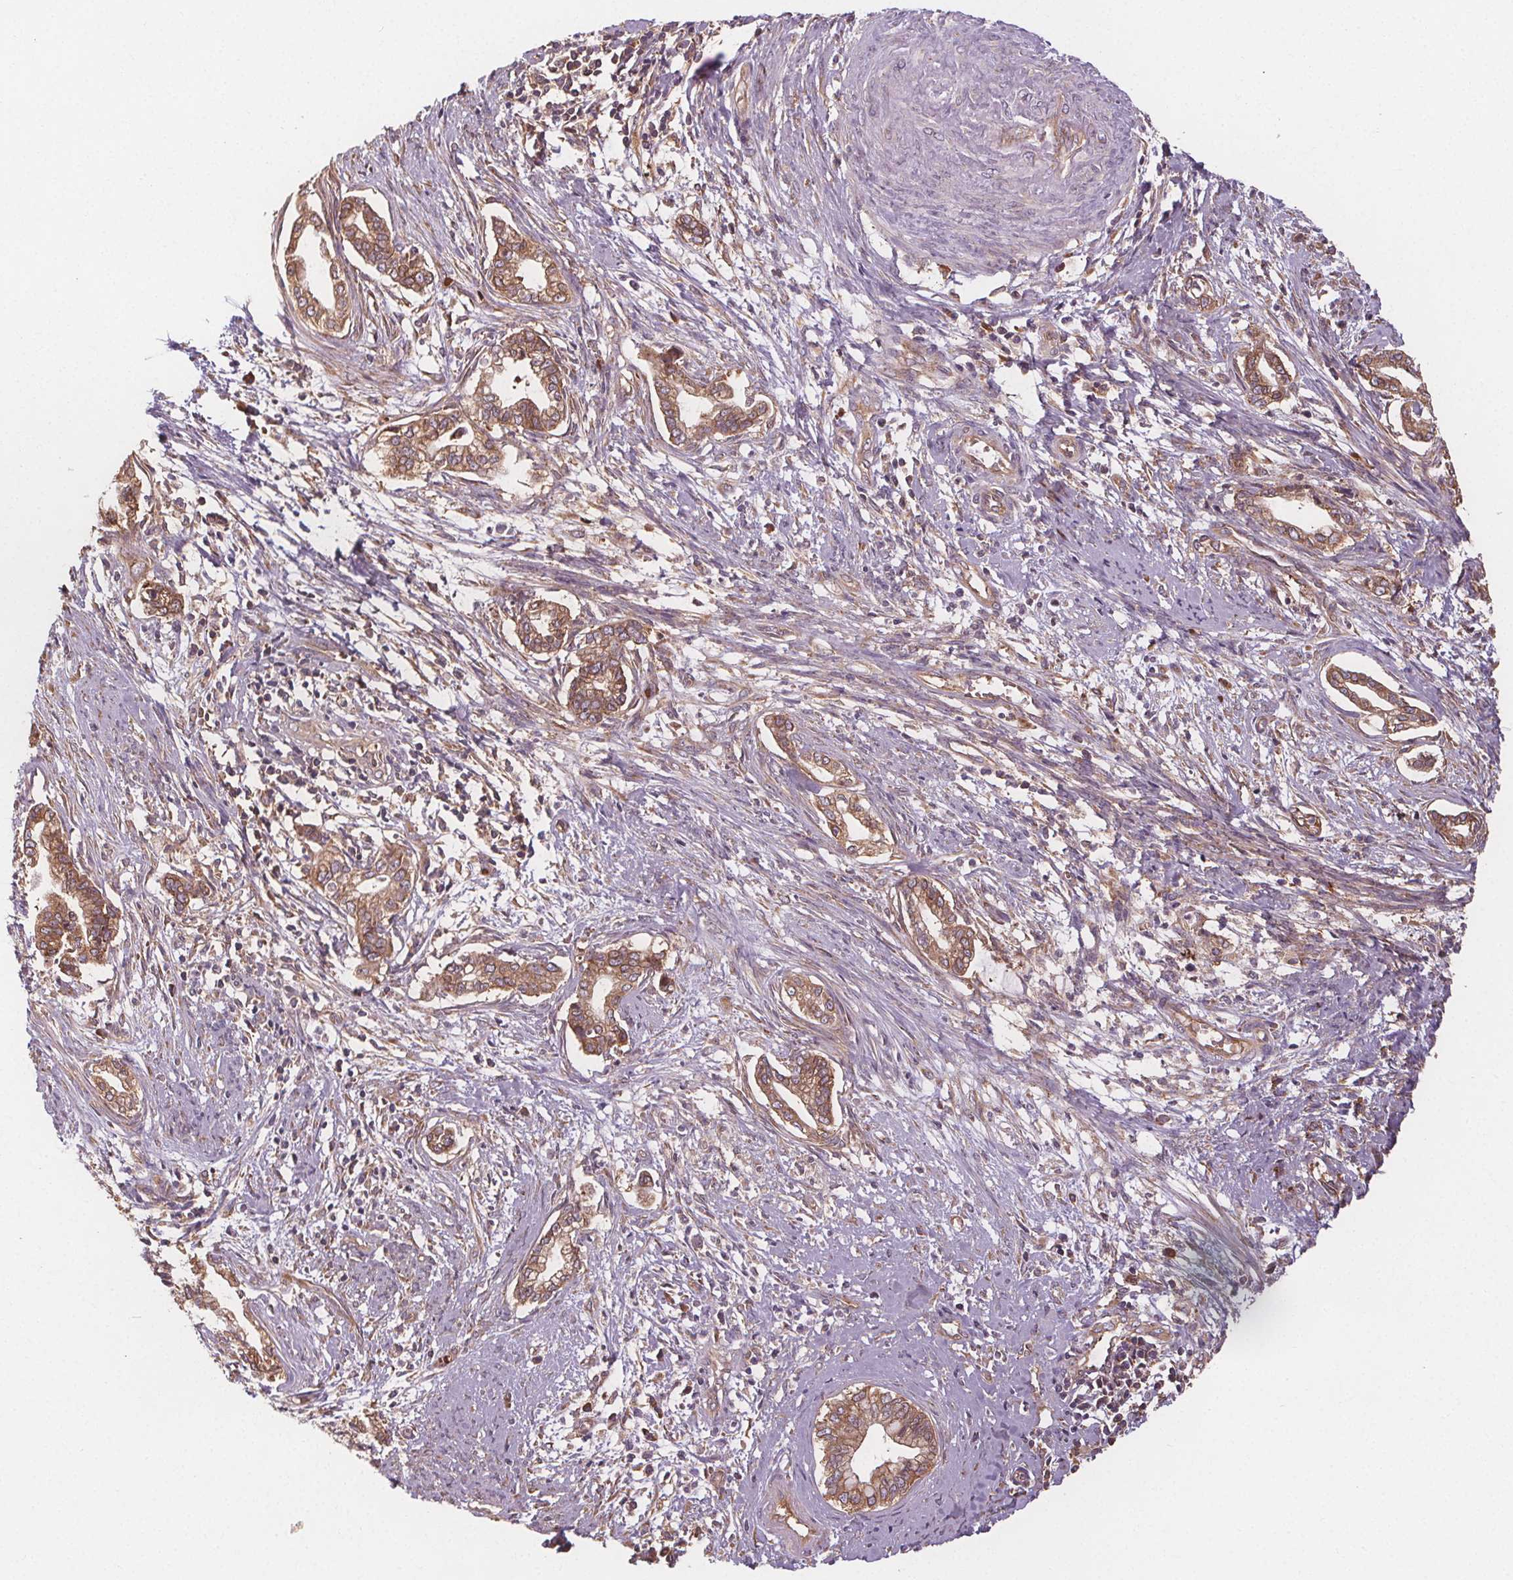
{"staining": {"intensity": "moderate", "quantity": ">75%", "location": "cytoplasmic/membranous"}, "tissue": "cervical cancer", "cell_type": "Tumor cells", "image_type": "cancer", "snomed": [{"axis": "morphology", "description": "Adenocarcinoma, NOS"}, {"axis": "topography", "description": "Cervix"}], "caption": "Human cervical adenocarcinoma stained with a protein marker displays moderate staining in tumor cells.", "gene": "EIF3D", "patient": {"sex": "female", "age": 62}}